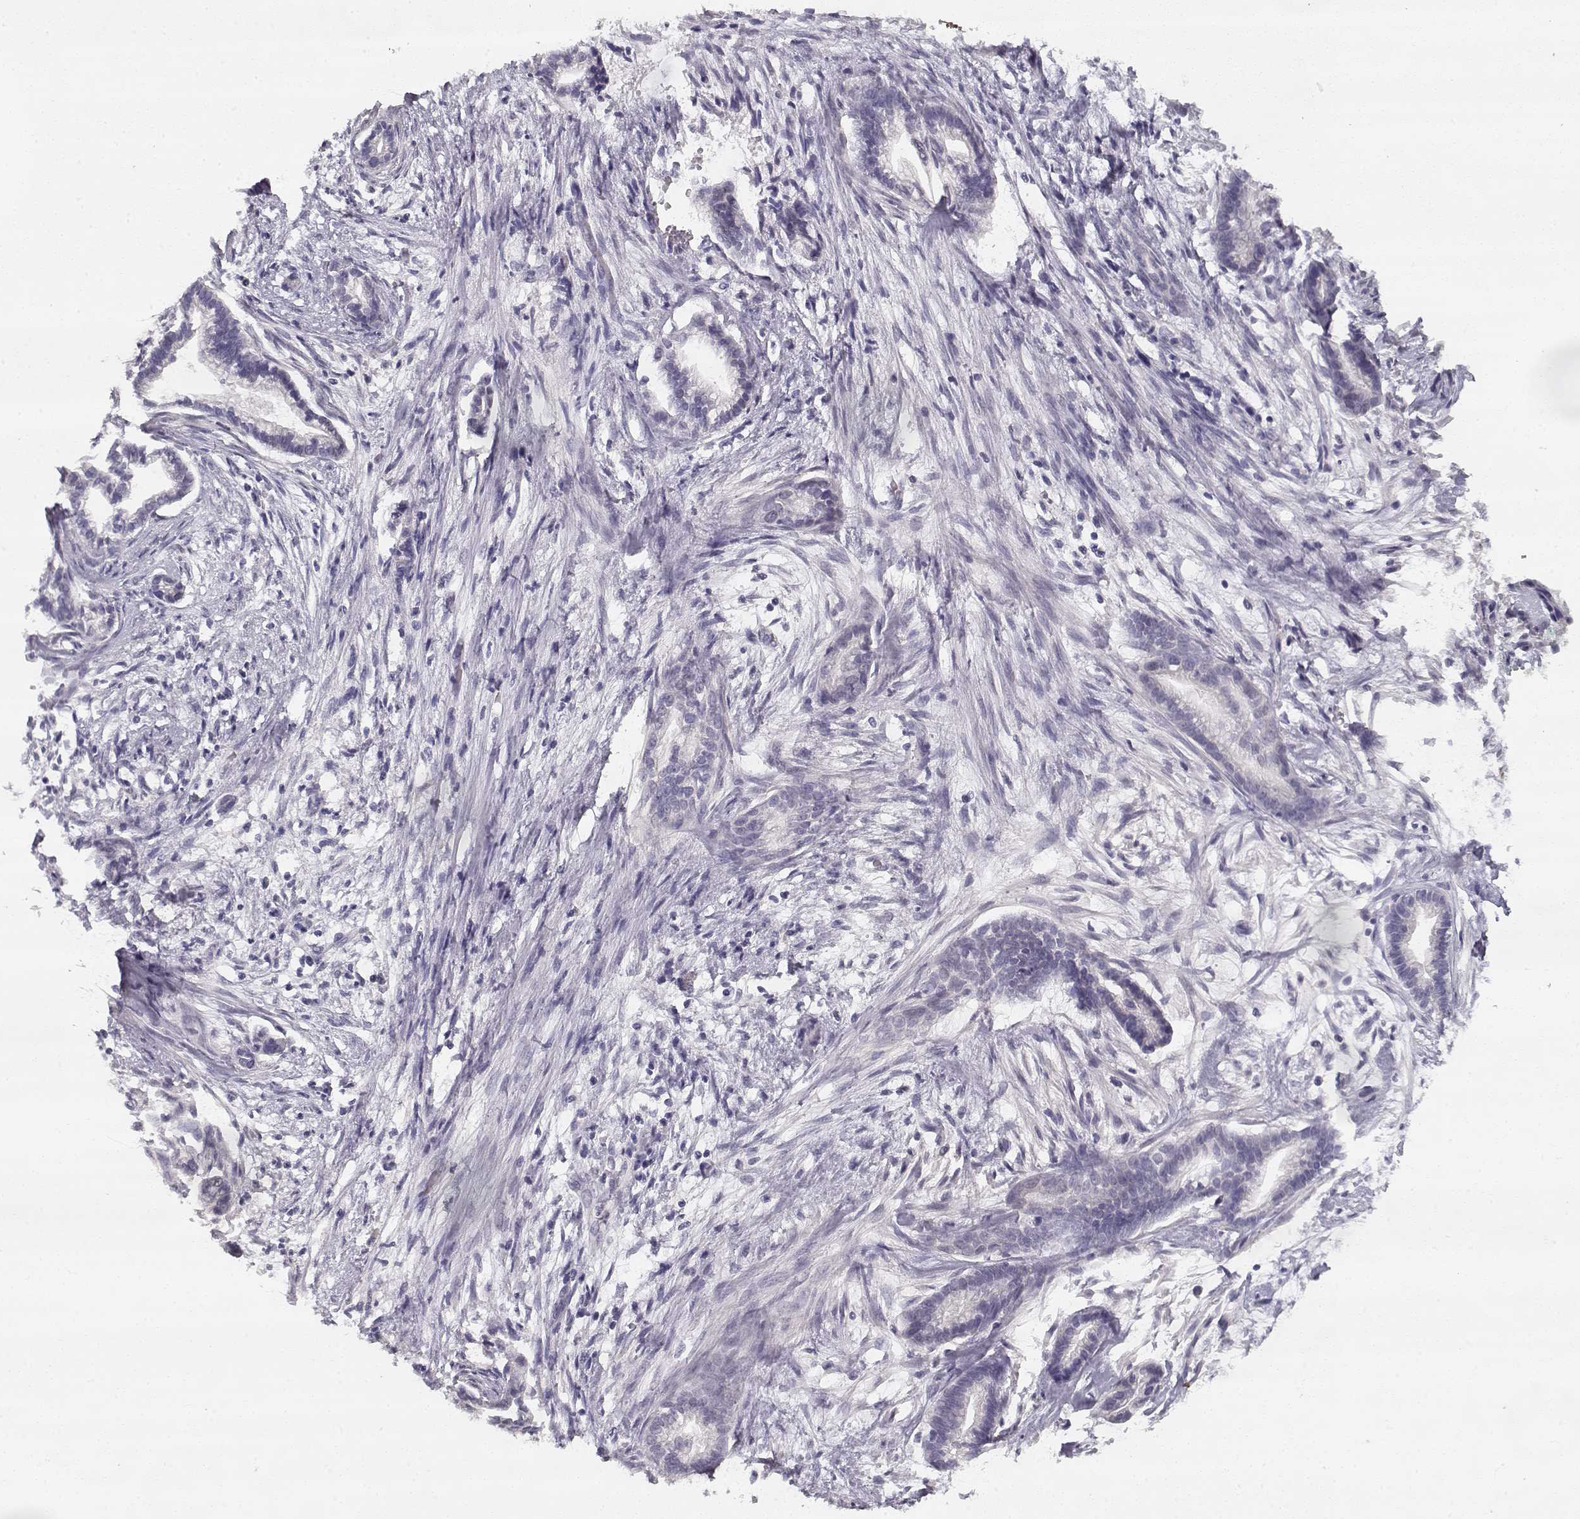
{"staining": {"intensity": "negative", "quantity": "none", "location": "none"}, "tissue": "cervical cancer", "cell_type": "Tumor cells", "image_type": "cancer", "snomed": [{"axis": "morphology", "description": "Adenocarcinoma, NOS"}, {"axis": "topography", "description": "Cervix"}], "caption": "Tumor cells show no significant protein expression in cervical cancer (adenocarcinoma).", "gene": "TPH2", "patient": {"sex": "female", "age": 62}}